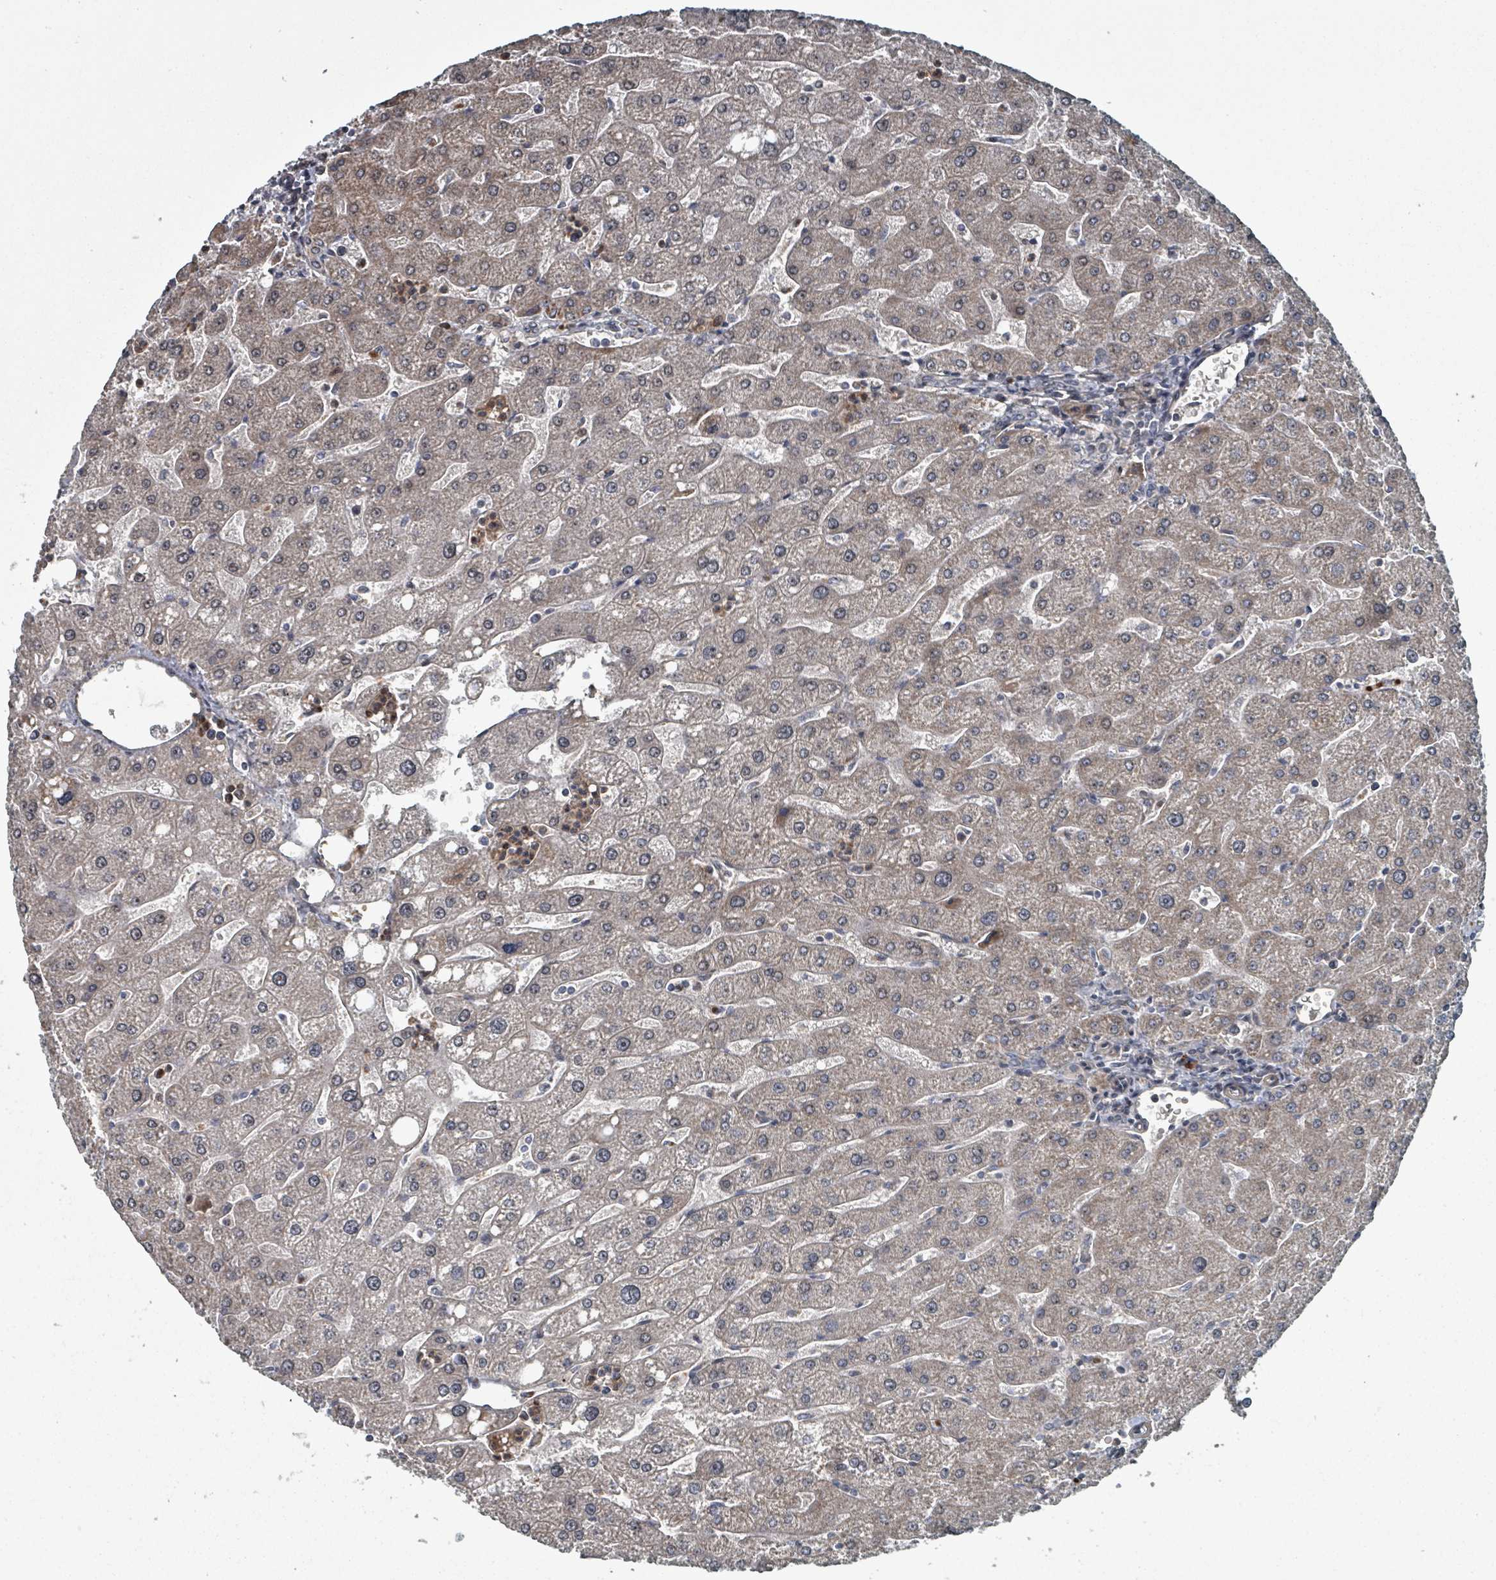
{"staining": {"intensity": "weak", "quantity": "<25%", "location": "cytoplasmic/membranous"}, "tissue": "liver", "cell_type": "Cholangiocytes", "image_type": "normal", "snomed": [{"axis": "morphology", "description": "Normal tissue, NOS"}, {"axis": "topography", "description": "Liver"}], "caption": "High power microscopy photomicrograph of an IHC image of benign liver, revealing no significant staining in cholangiocytes. (DAB immunohistochemistry (IHC) with hematoxylin counter stain).", "gene": "MRPL4", "patient": {"sex": "male", "age": 67}}